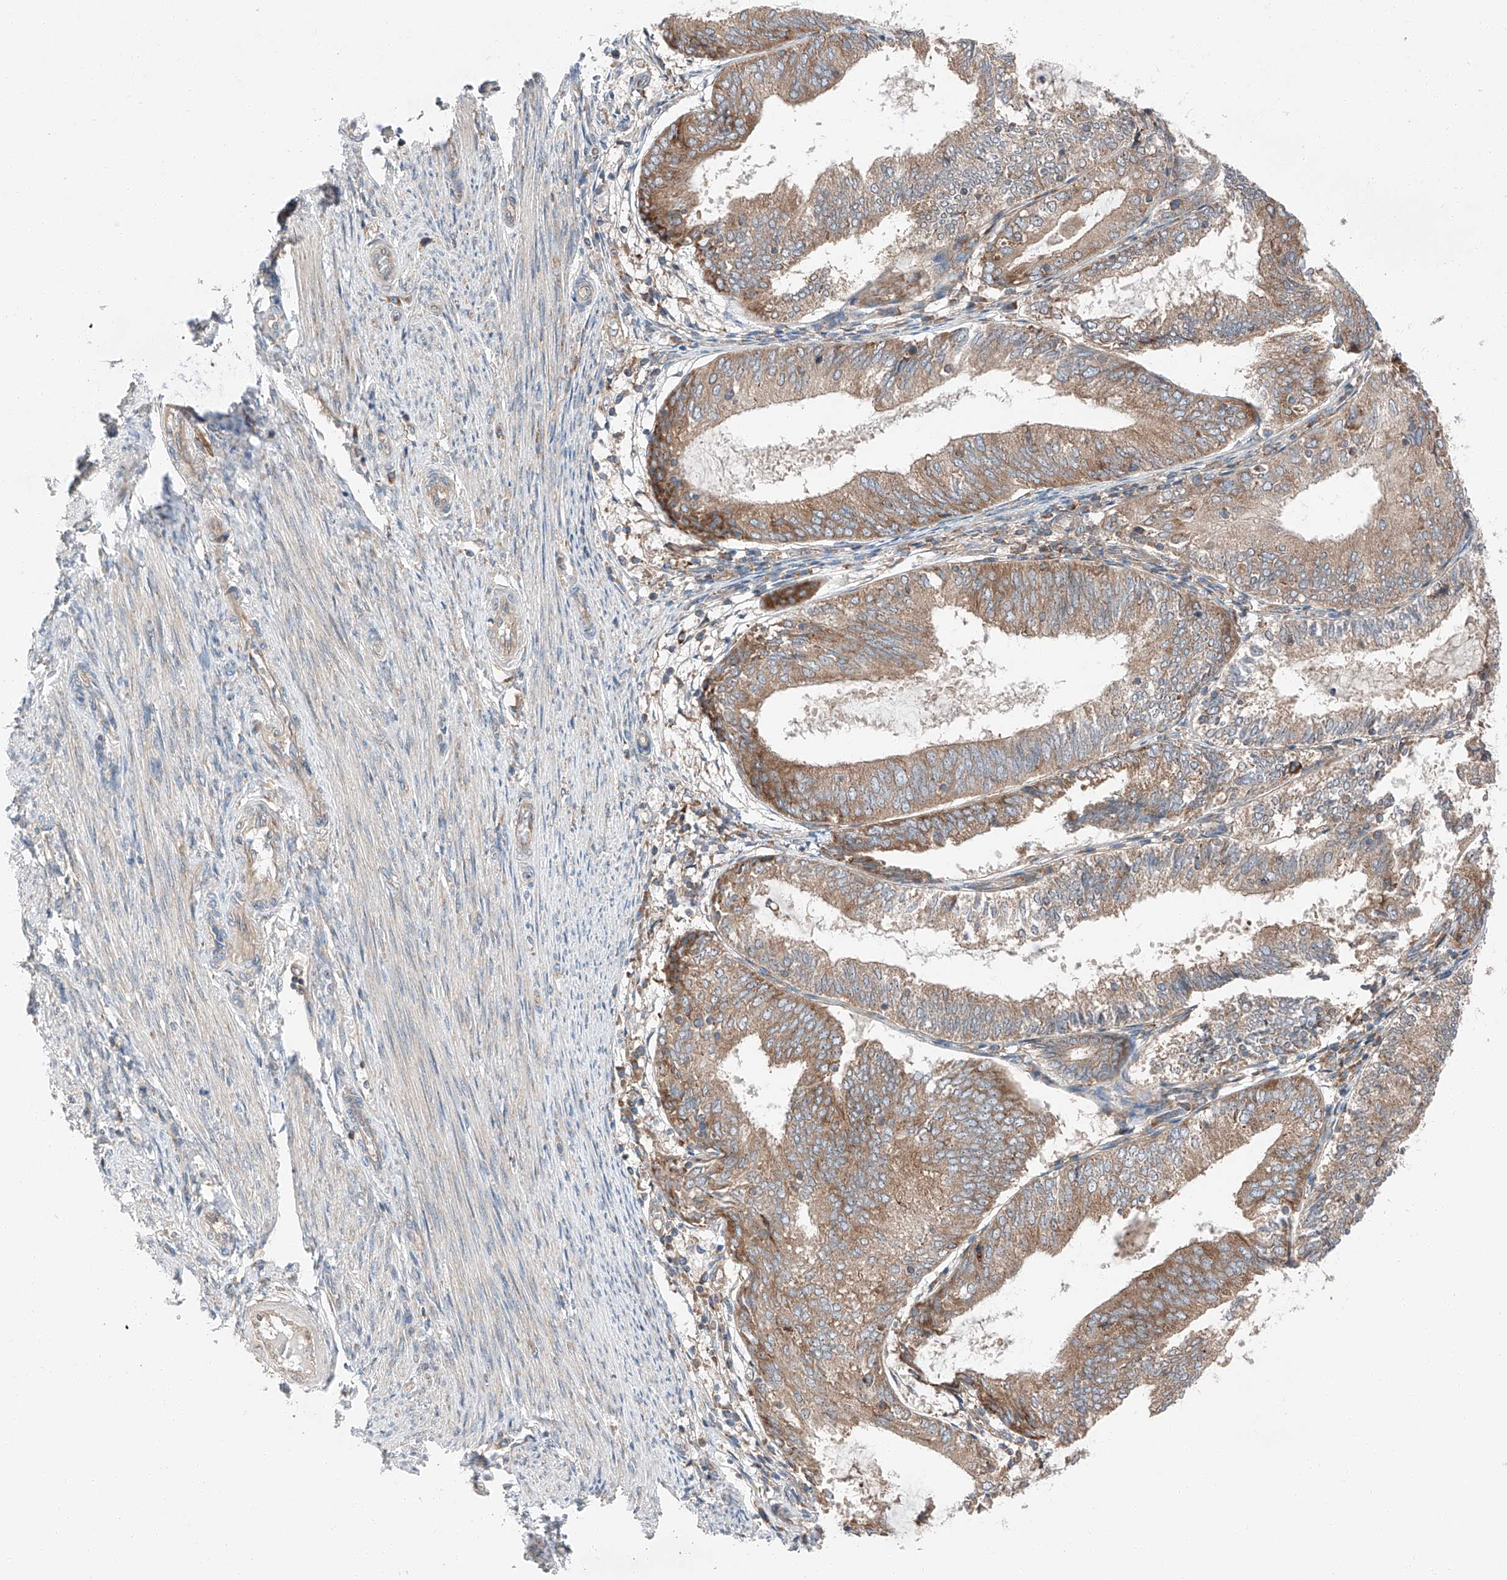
{"staining": {"intensity": "moderate", "quantity": ">75%", "location": "cytoplasmic/membranous"}, "tissue": "endometrial cancer", "cell_type": "Tumor cells", "image_type": "cancer", "snomed": [{"axis": "morphology", "description": "Adenocarcinoma, NOS"}, {"axis": "topography", "description": "Endometrium"}], "caption": "About >75% of tumor cells in endometrial cancer (adenocarcinoma) demonstrate moderate cytoplasmic/membranous protein expression as visualized by brown immunohistochemical staining.", "gene": "ZC3H15", "patient": {"sex": "female", "age": 81}}